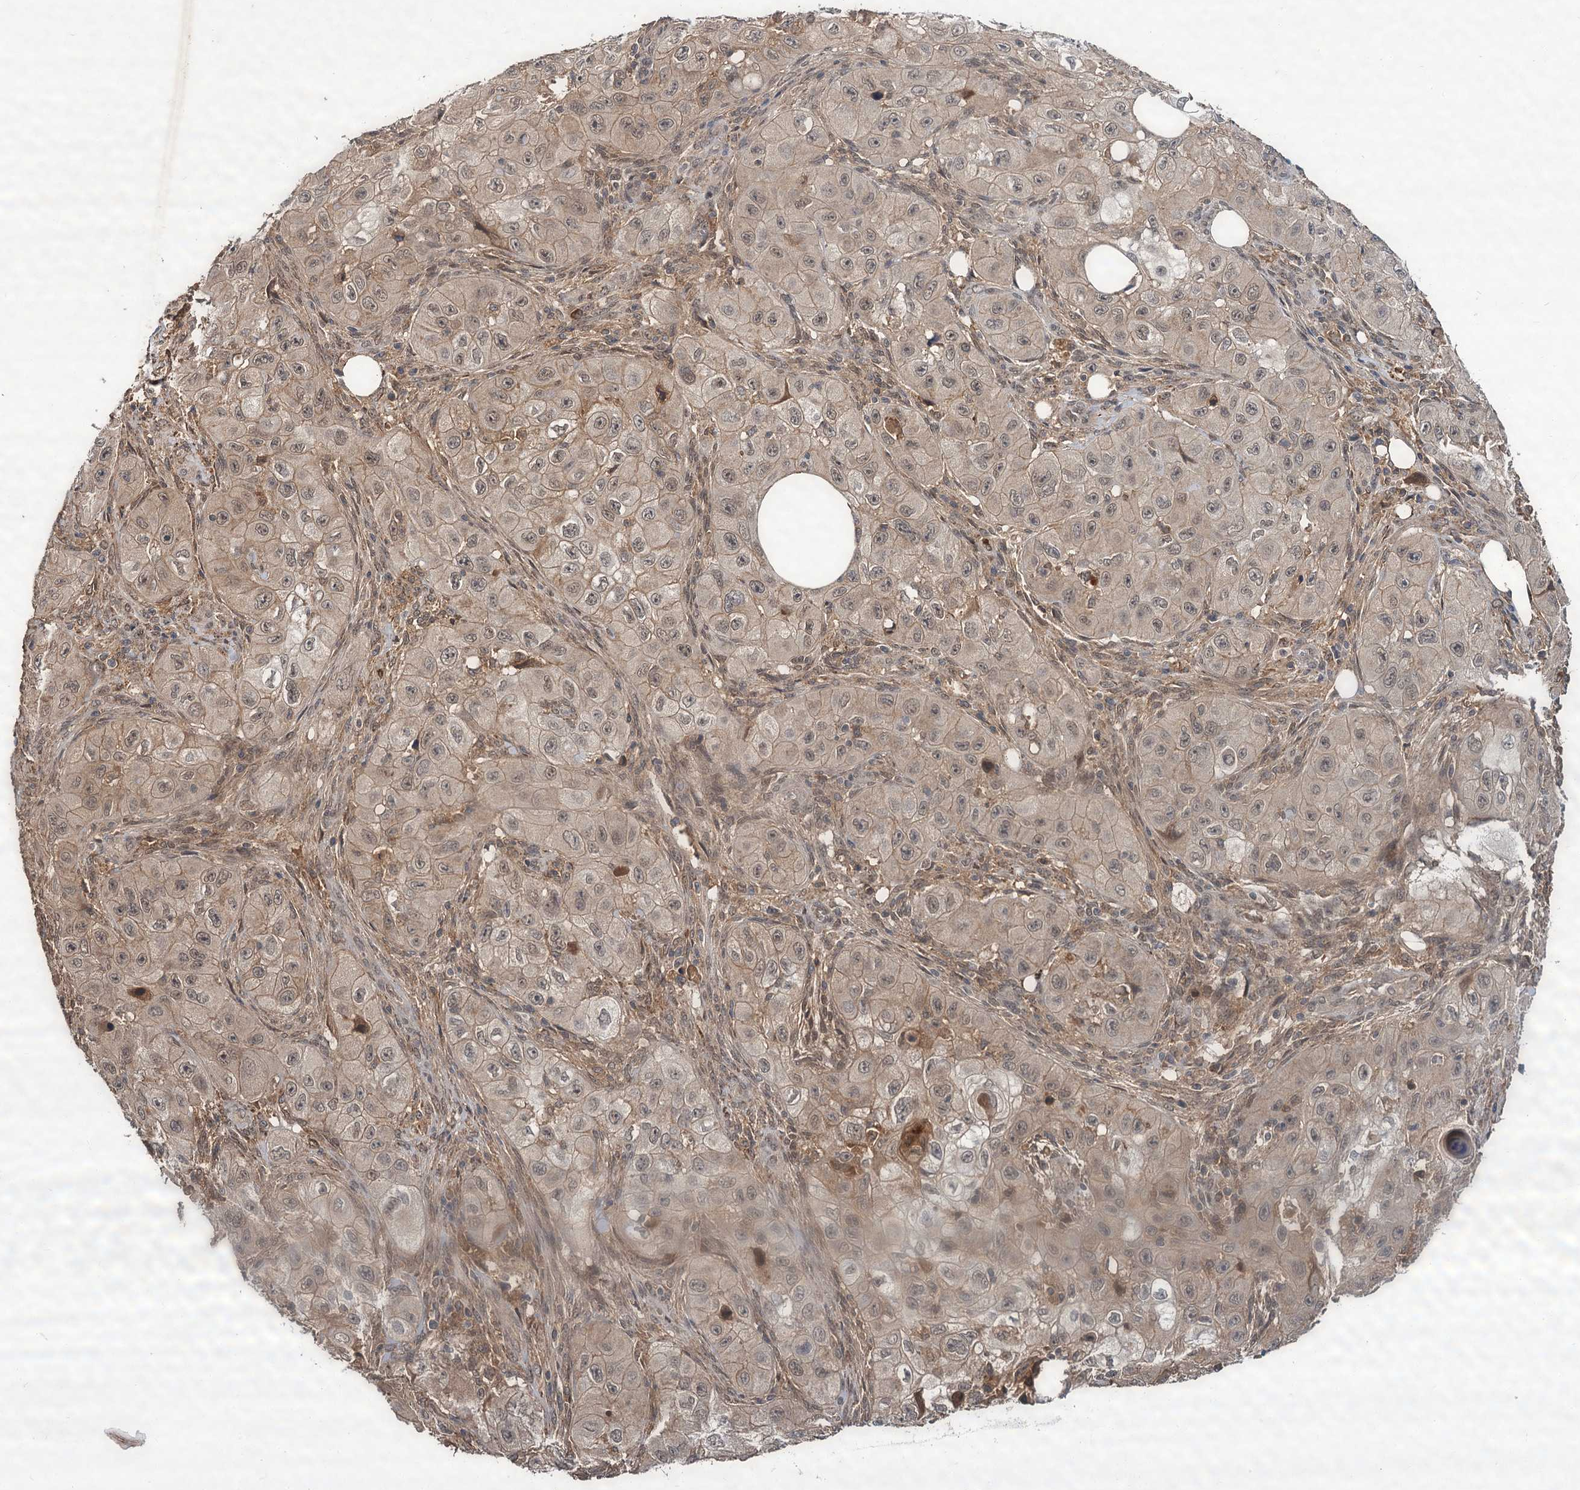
{"staining": {"intensity": "weak", "quantity": "<25%", "location": "cytoplasmic/membranous"}, "tissue": "skin cancer", "cell_type": "Tumor cells", "image_type": "cancer", "snomed": [{"axis": "morphology", "description": "Squamous cell carcinoma, NOS"}, {"axis": "topography", "description": "Skin"}, {"axis": "topography", "description": "Subcutis"}], "caption": "Skin cancer stained for a protein using immunohistochemistry shows no staining tumor cells.", "gene": "MBD6", "patient": {"sex": "male", "age": 73}}